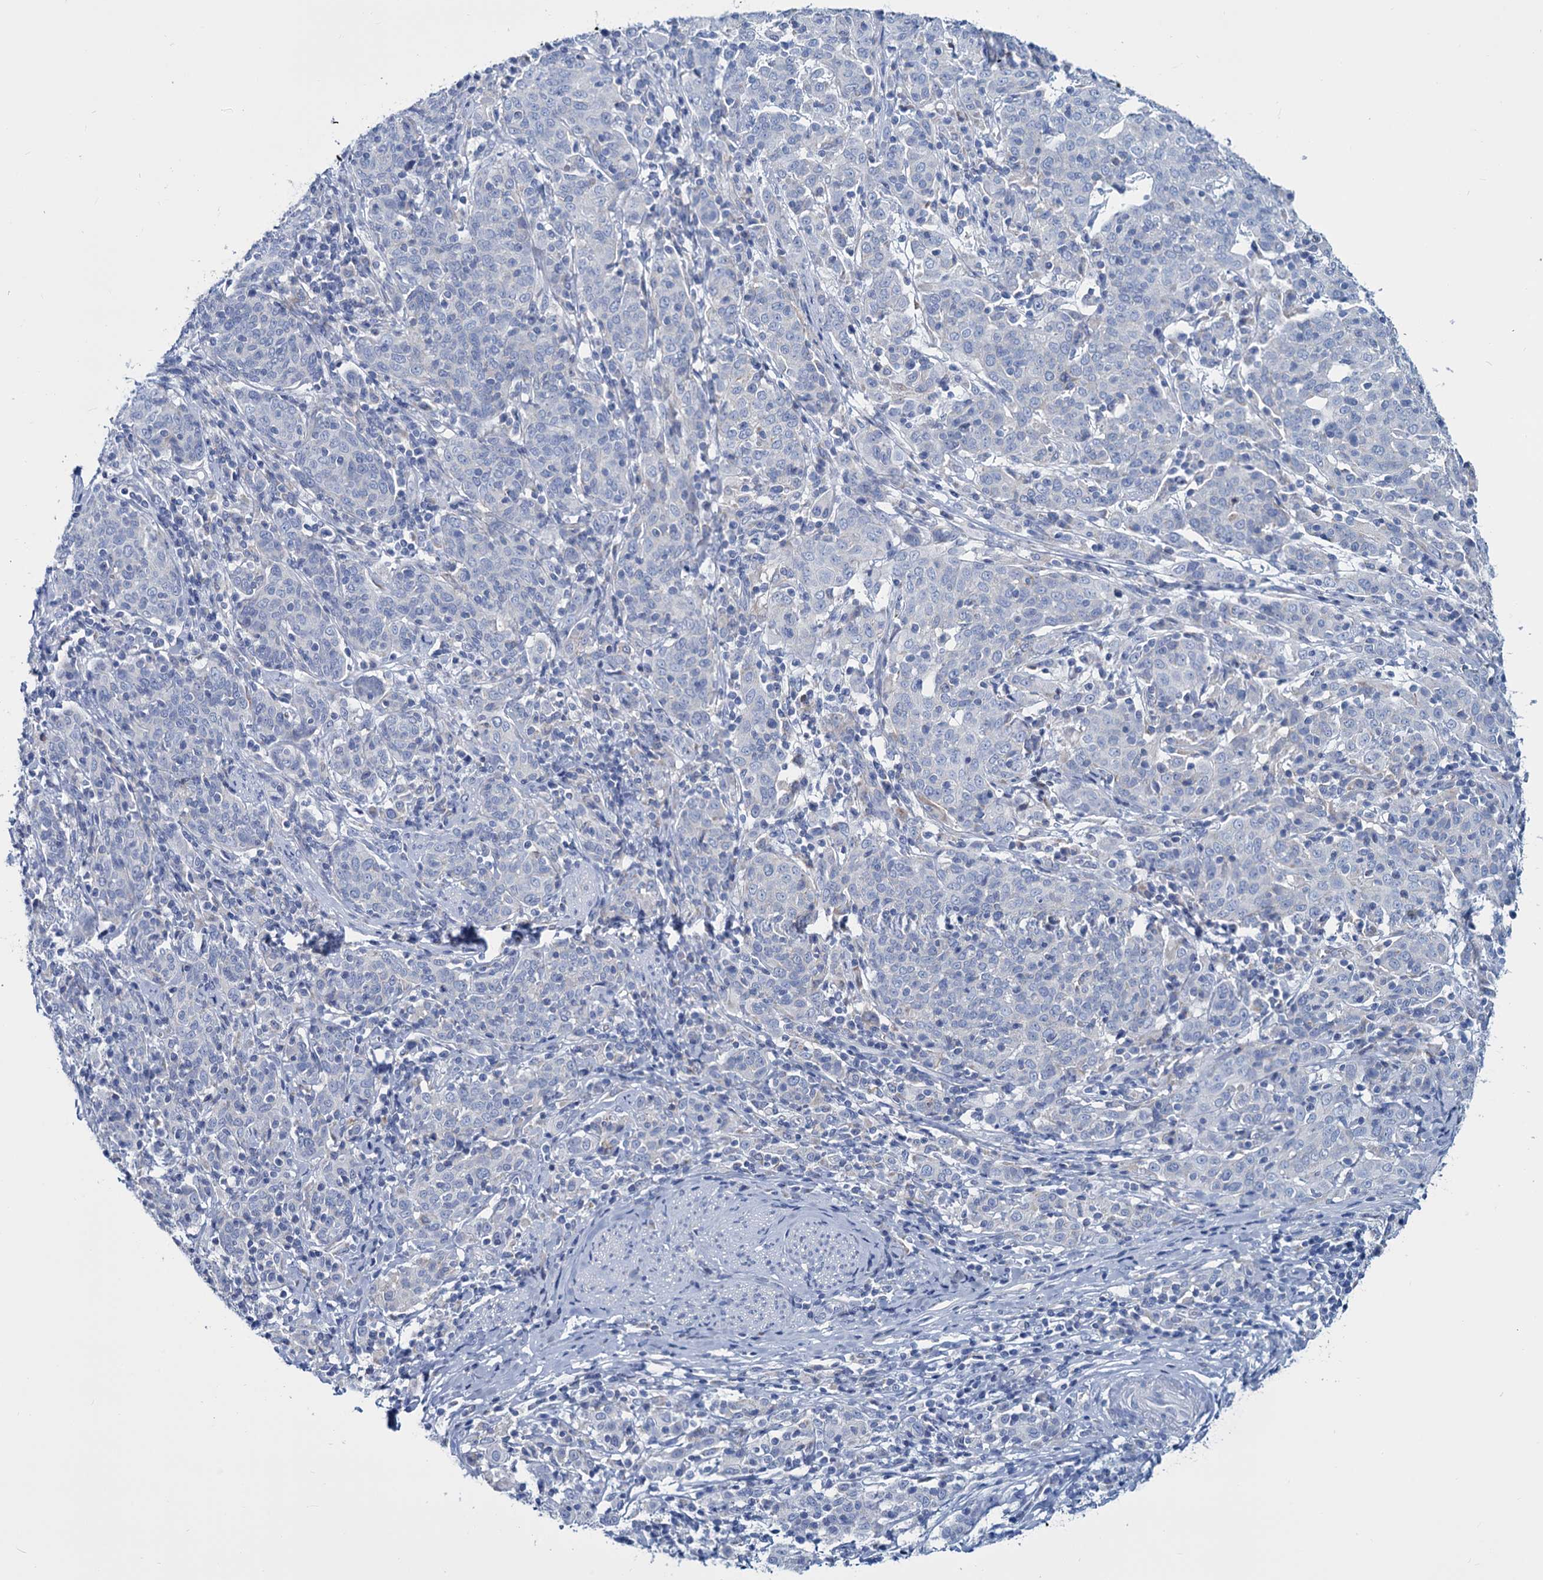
{"staining": {"intensity": "negative", "quantity": "none", "location": "none"}, "tissue": "cervical cancer", "cell_type": "Tumor cells", "image_type": "cancer", "snomed": [{"axis": "morphology", "description": "Squamous cell carcinoma, NOS"}, {"axis": "topography", "description": "Cervix"}], "caption": "IHC of cervical cancer shows no positivity in tumor cells. The staining is performed using DAB brown chromogen with nuclei counter-stained in using hematoxylin.", "gene": "SLC1A3", "patient": {"sex": "female", "age": 67}}